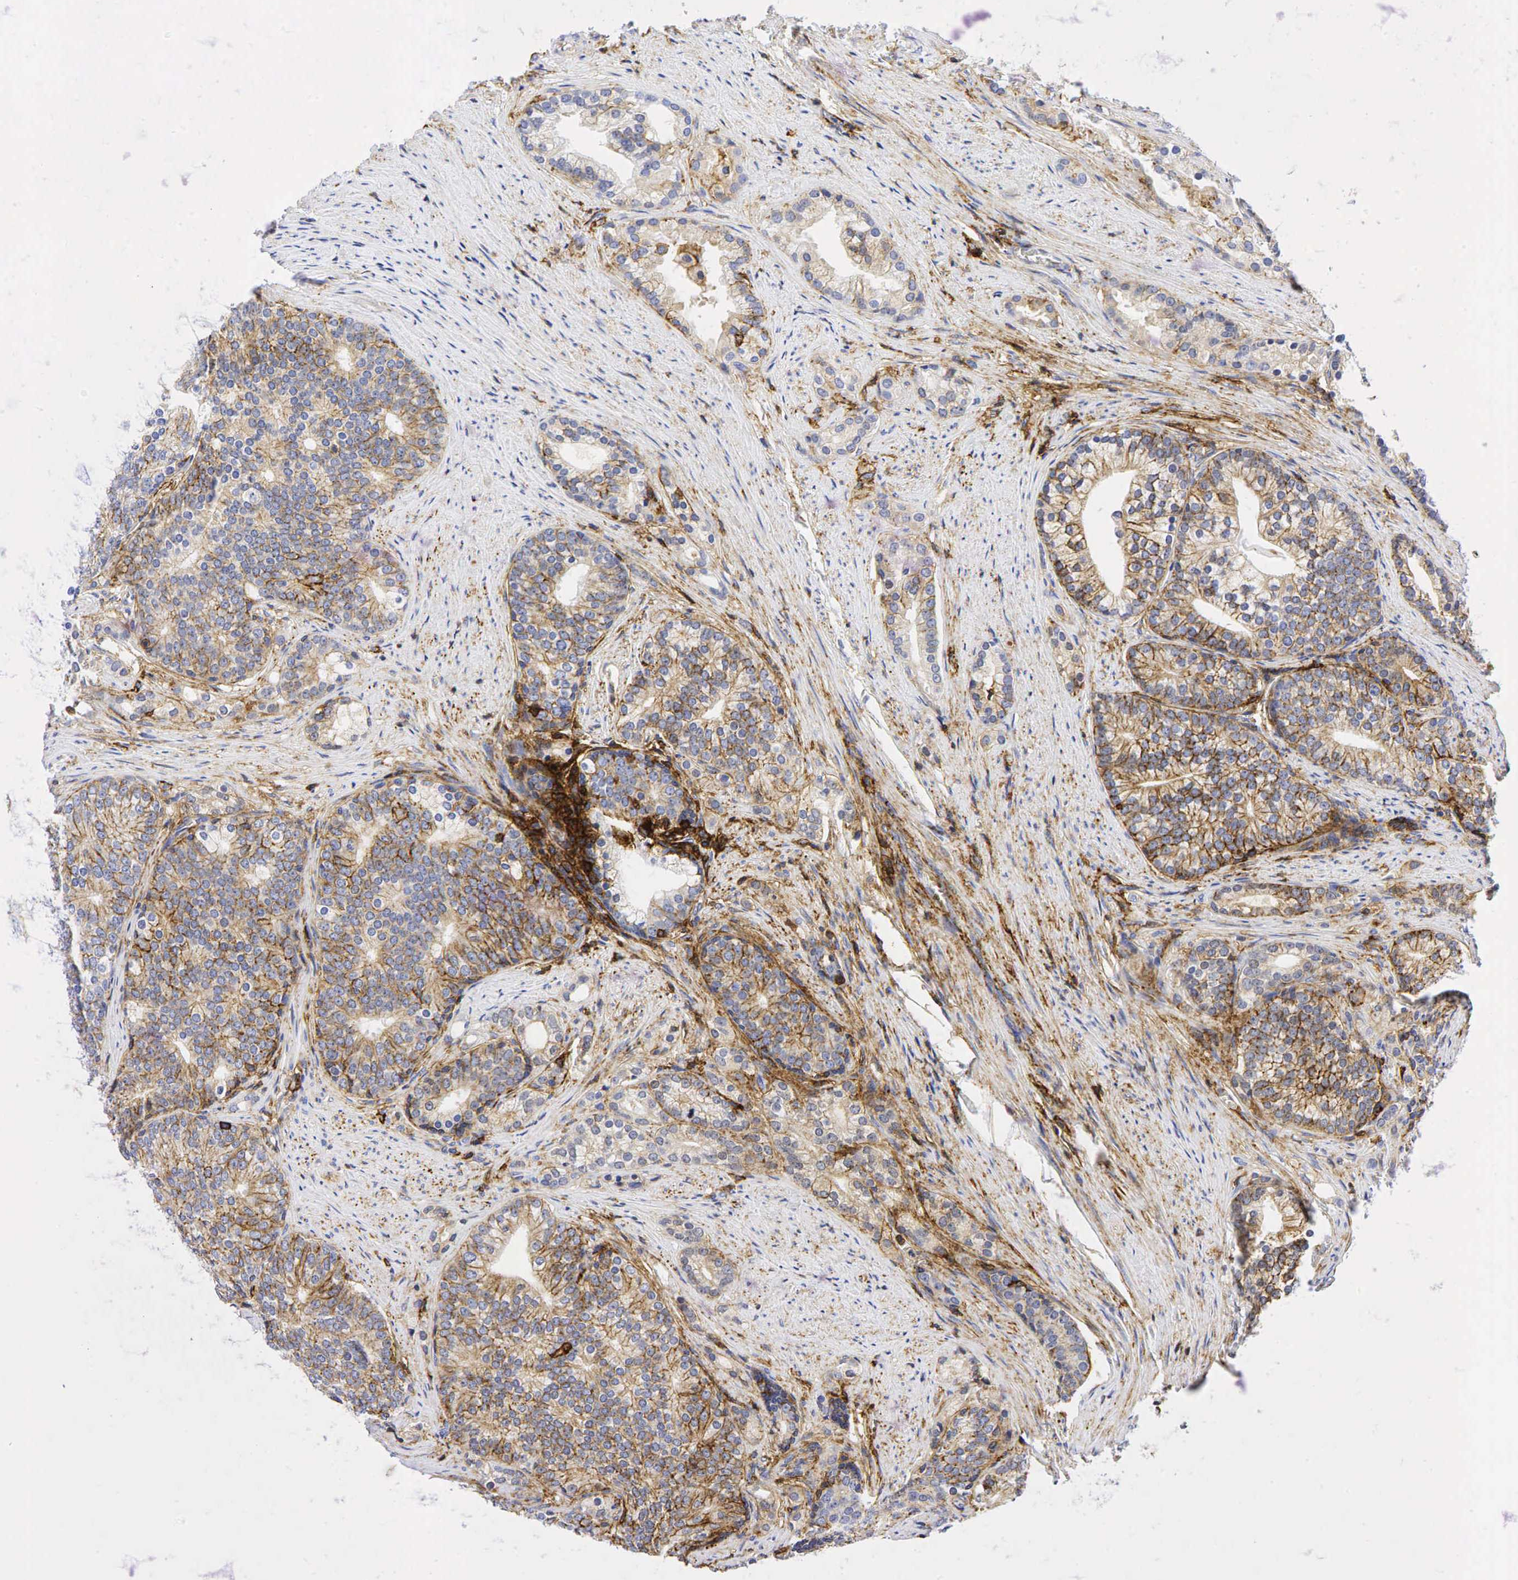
{"staining": {"intensity": "moderate", "quantity": "<25%", "location": "cytoplasmic/membranous"}, "tissue": "prostate cancer", "cell_type": "Tumor cells", "image_type": "cancer", "snomed": [{"axis": "morphology", "description": "Adenocarcinoma, Low grade"}, {"axis": "topography", "description": "Prostate"}], "caption": "Brown immunohistochemical staining in human prostate cancer (low-grade adenocarcinoma) displays moderate cytoplasmic/membranous expression in about <25% of tumor cells. The staining is performed using DAB (3,3'-diaminobenzidine) brown chromogen to label protein expression. The nuclei are counter-stained blue using hematoxylin.", "gene": "CD44", "patient": {"sex": "male", "age": 71}}